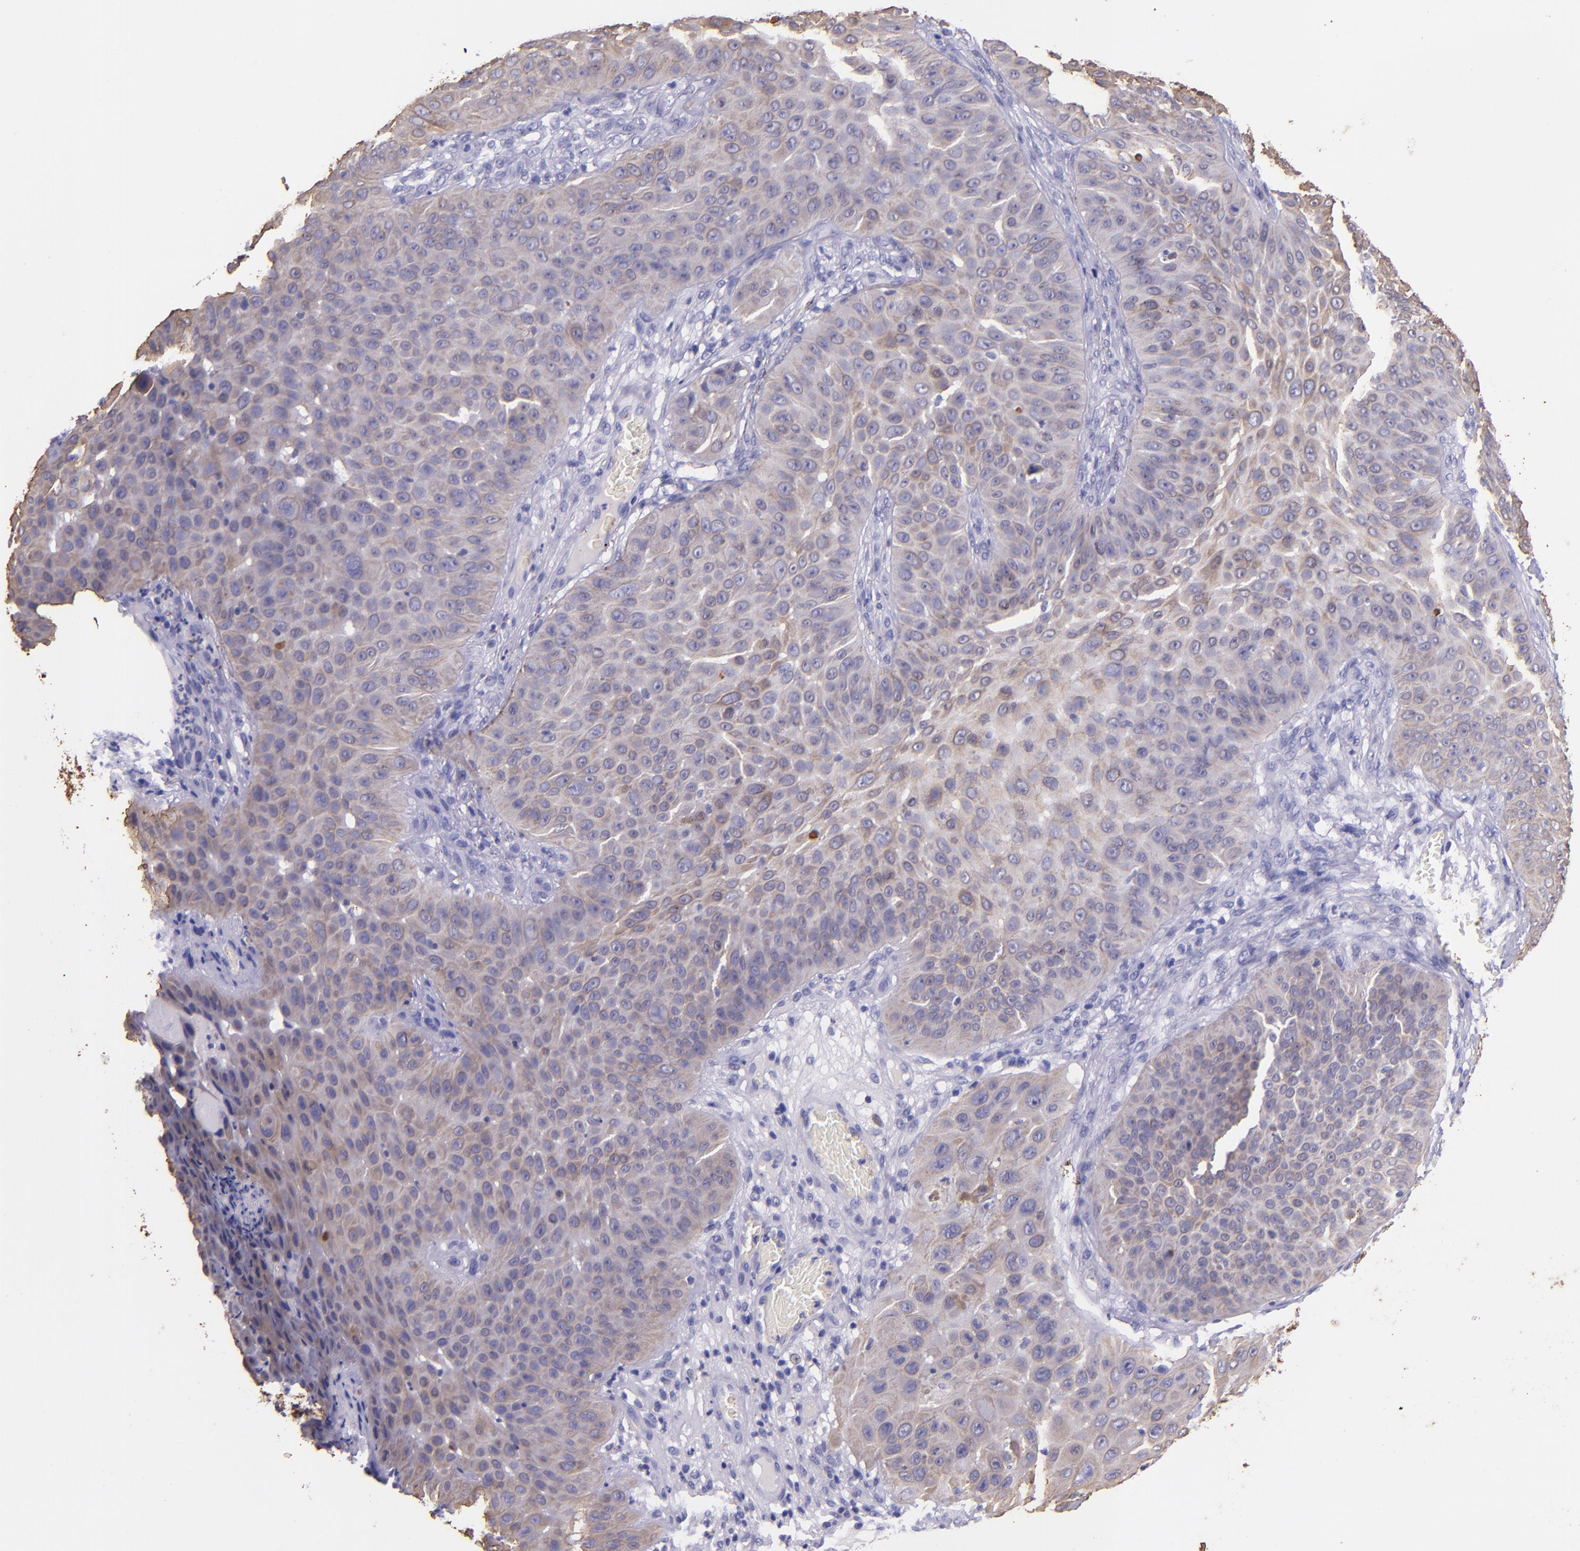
{"staining": {"intensity": "weak", "quantity": ">75%", "location": "cytoplasmic/membranous"}, "tissue": "skin cancer", "cell_type": "Tumor cells", "image_type": "cancer", "snomed": [{"axis": "morphology", "description": "Squamous cell carcinoma, NOS"}, {"axis": "topography", "description": "Skin"}], "caption": "Tumor cells show low levels of weak cytoplasmic/membranous expression in approximately >75% of cells in human skin squamous cell carcinoma.", "gene": "KRT4", "patient": {"sex": "male", "age": 82}}